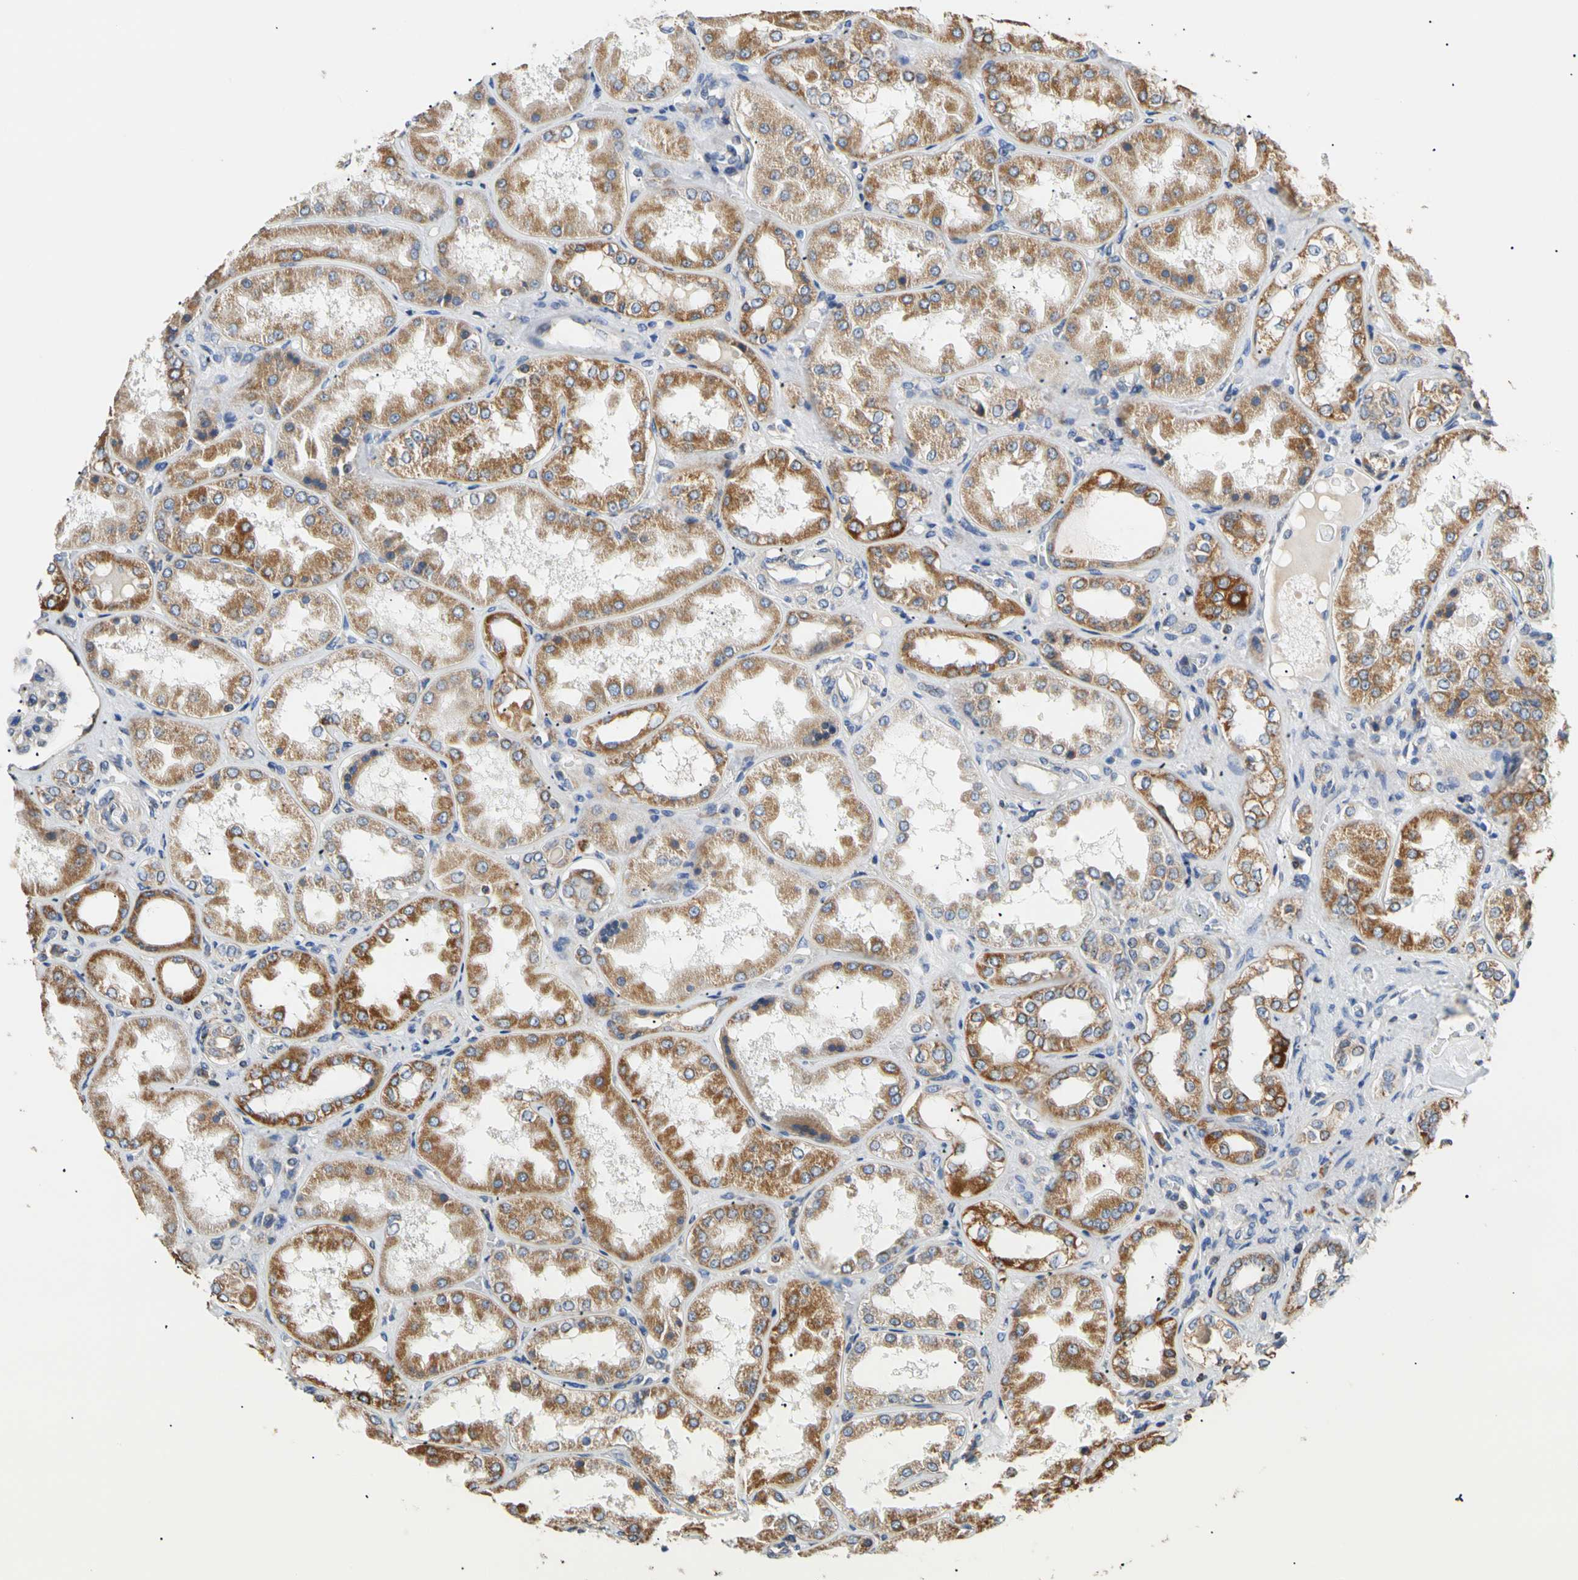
{"staining": {"intensity": "negative", "quantity": "none", "location": "none"}, "tissue": "kidney", "cell_type": "Cells in glomeruli", "image_type": "normal", "snomed": [{"axis": "morphology", "description": "Normal tissue, NOS"}, {"axis": "topography", "description": "Kidney"}], "caption": "Cells in glomeruli show no significant expression in normal kidney. The staining is performed using DAB (3,3'-diaminobenzidine) brown chromogen with nuclei counter-stained in using hematoxylin.", "gene": "PLGRKT", "patient": {"sex": "female", "age": 56}}